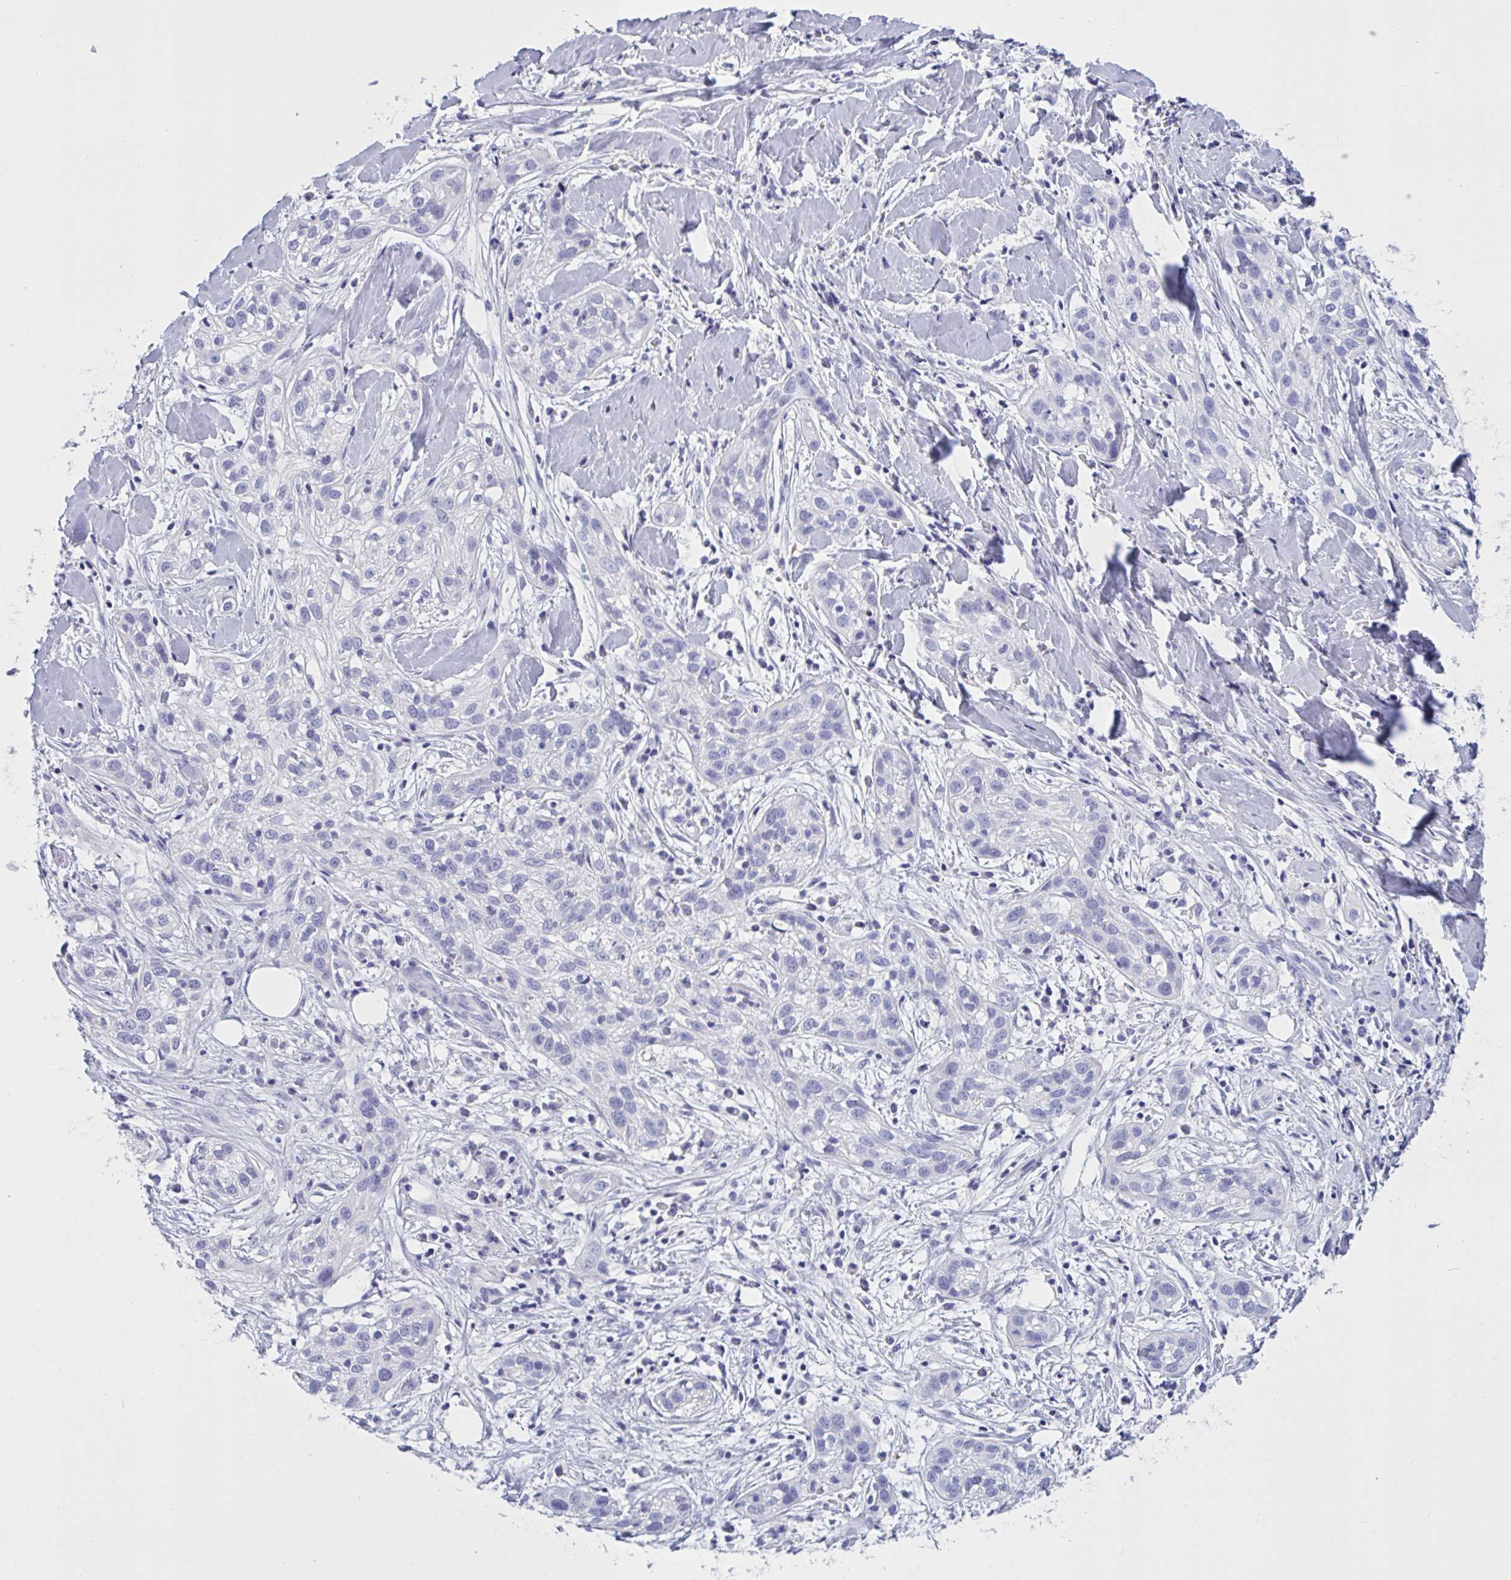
{"staining": {"intensity": "negative", "quantity": "none", "location": "none"}, "tissue": "skin cancer", "cell_type": "Tumor cells", "image_type": "cancer", "snomed": [{"axis": "morphology", "description": "Squamous cell carcinoma, NOS"}, {"axis": "topography", "description": "Skin"}], "caption": "The micrograph exhibits no staining of tumor cells in skin cancer.", "gene": "OXLD1", "patient": {"sex": "male", "age": 82}}